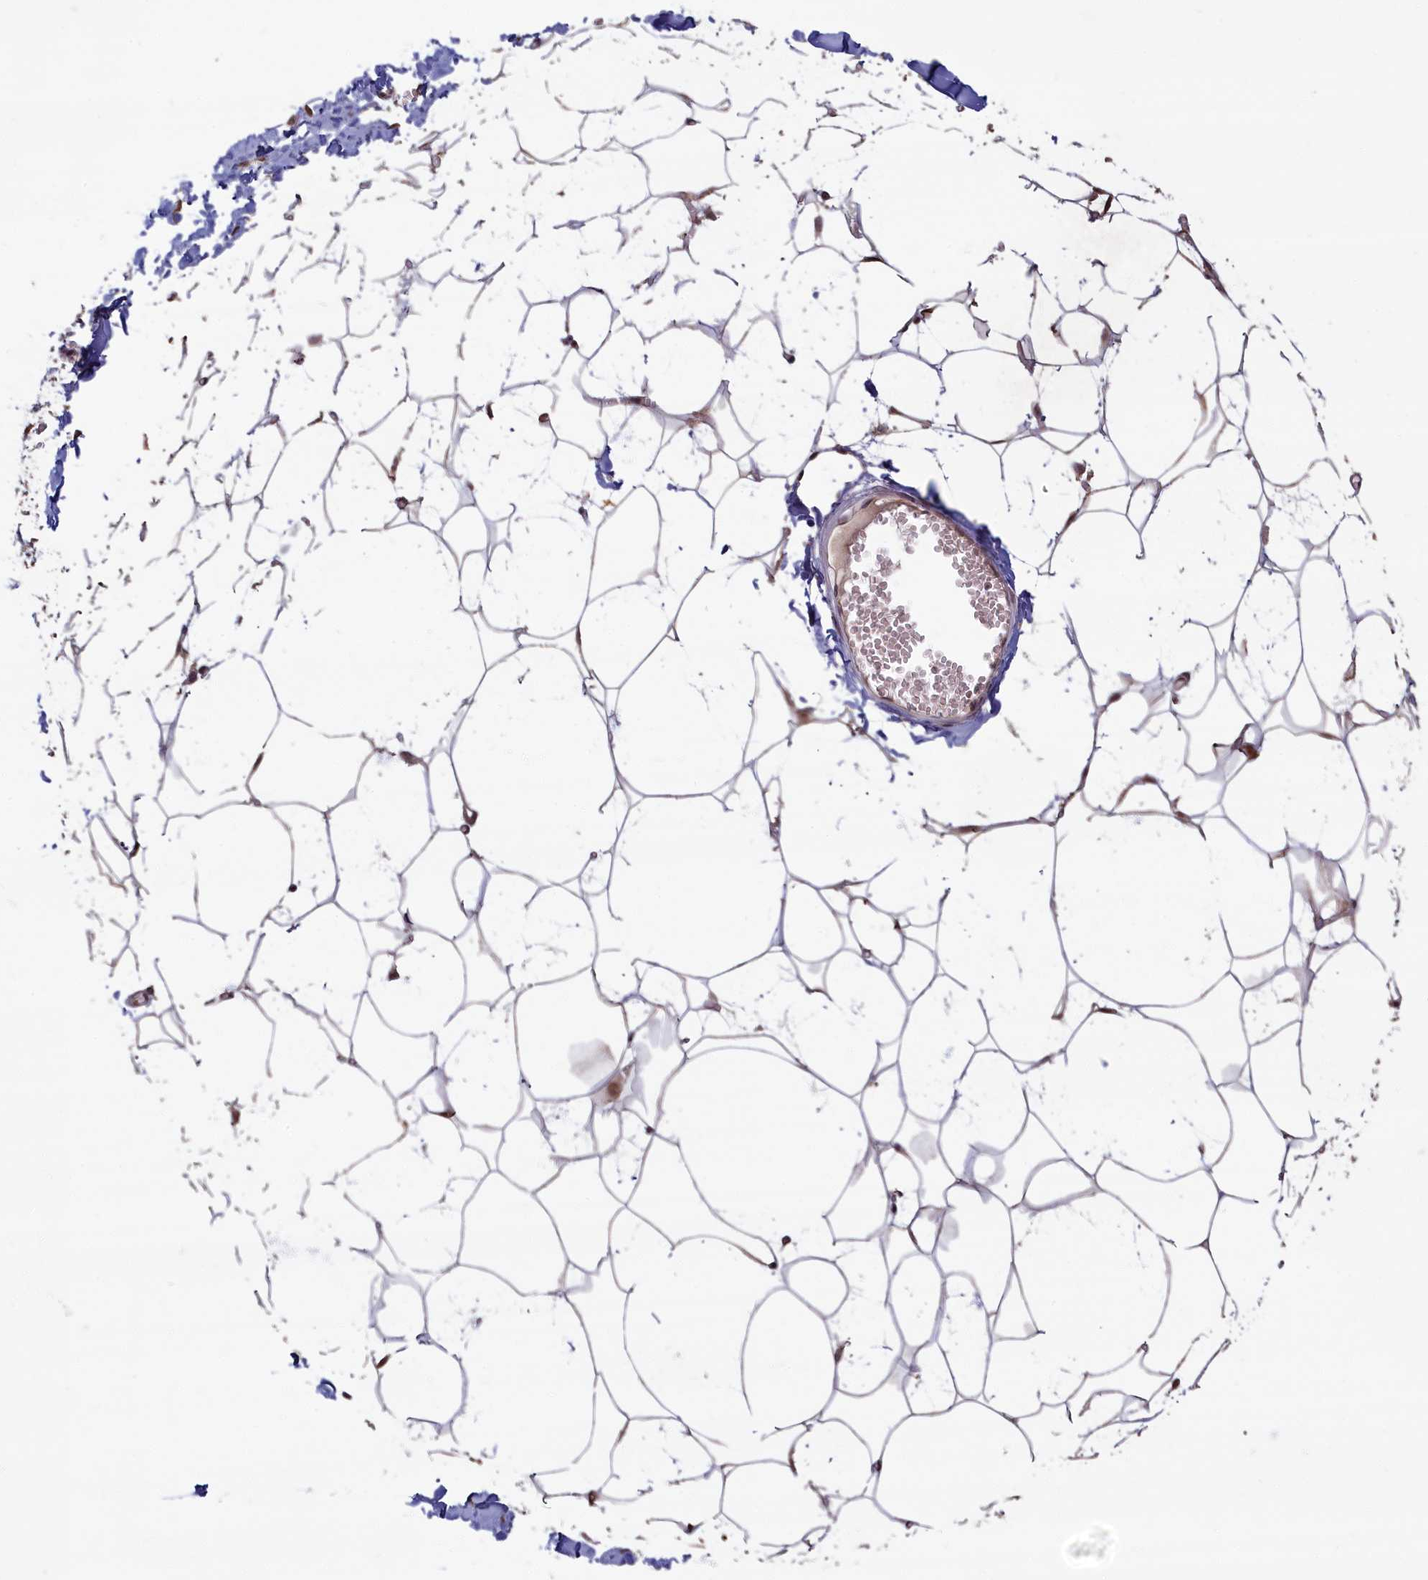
{"staining": {"intensity": "weak", "quantity": "25%-75%", "location": "cytoplasmic/membranous,nuclear"}, "tissue": "breast", "cell_type": "Adipocytes", "image_type": "normal", "snomed": [{"axis": "morphology", "description": "Normal tissue, NOS"}, {"axis": "topography", "description": "Breast"}], "caption": "IHC histopathology image of unremarkable breast: human breast stained using immunohistochemistry (IHC) exhibits low levels of weak protein expression localized specifically in the cytoplasmic/membranous,nuclear of adipocytes, appearing as a cytoplasmic/membranous,nuclear brown color.", "gene": "HIF3A", "patient": {"sex": "female", "age": 27}}